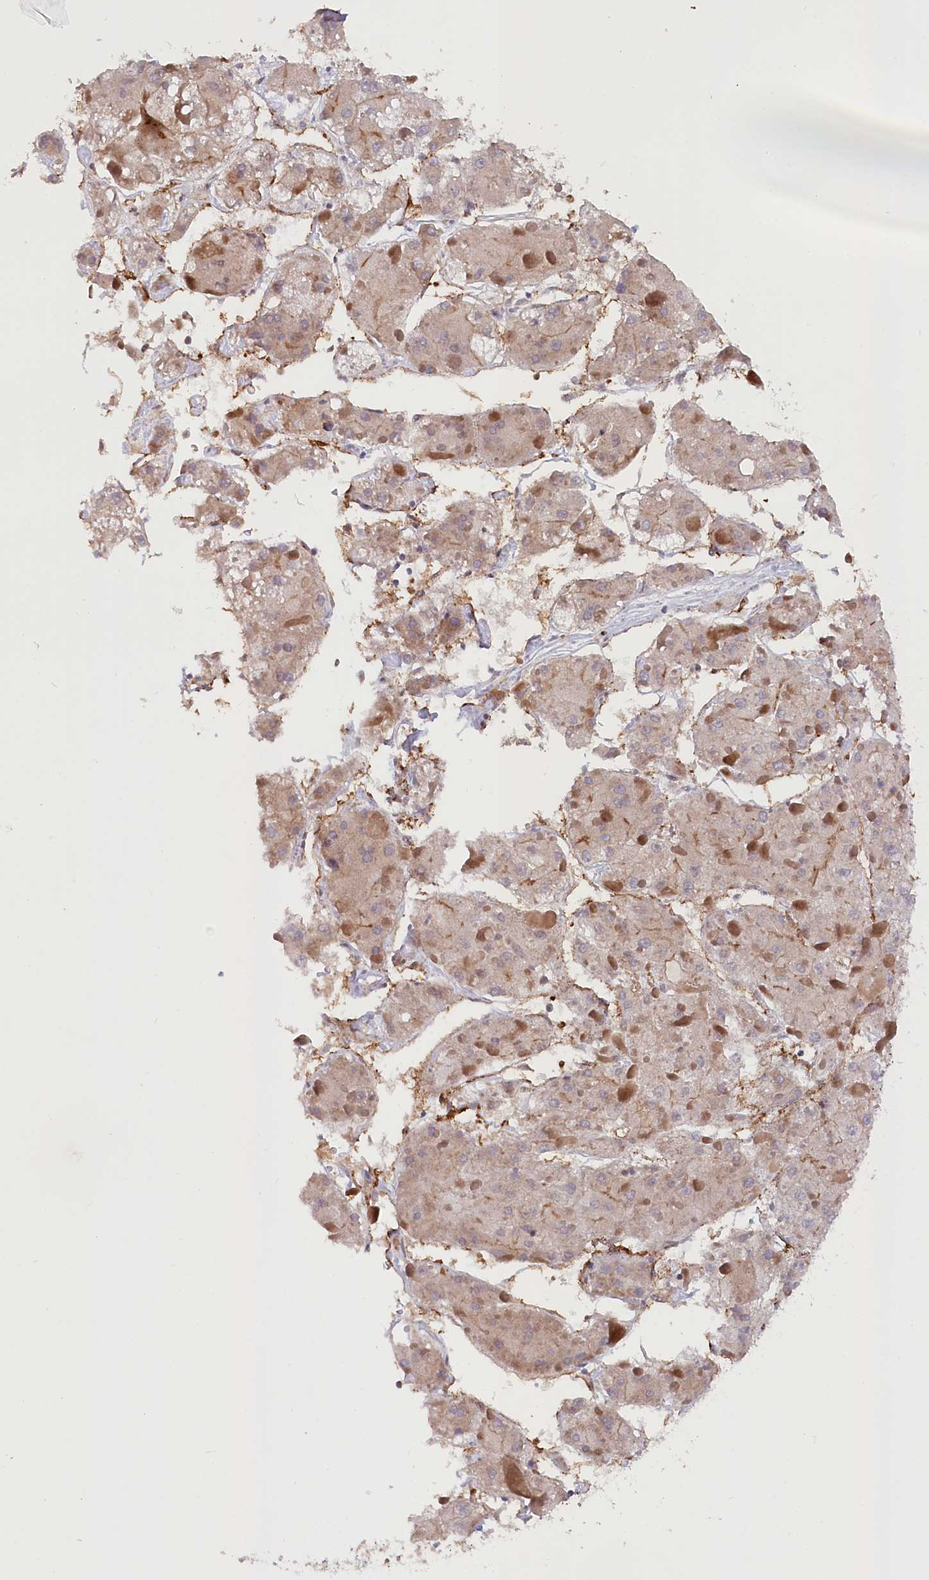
{"staining": {"intensity": "weak", "quantity": ">75%", "location": "cytoplasmic/membranous"}, "tissue": "liver cancer", "cell_type": "Tumor cells", "image_type": "cancer", "snomed": [{"axis": "morphology", "description": "Carcinoma, Hepatocellular, NOS"}, {"axis": "topography", "description": "Liver"}], "caption": "Immunohistochemistry of liver hepatocellular carcinoma demonstrates low levels of weak cytoplasmic/membranous staining in approximately >75% of tumor cells.", "gene": "MTPAP", "patient": {"sex": "female", "age": 73}}